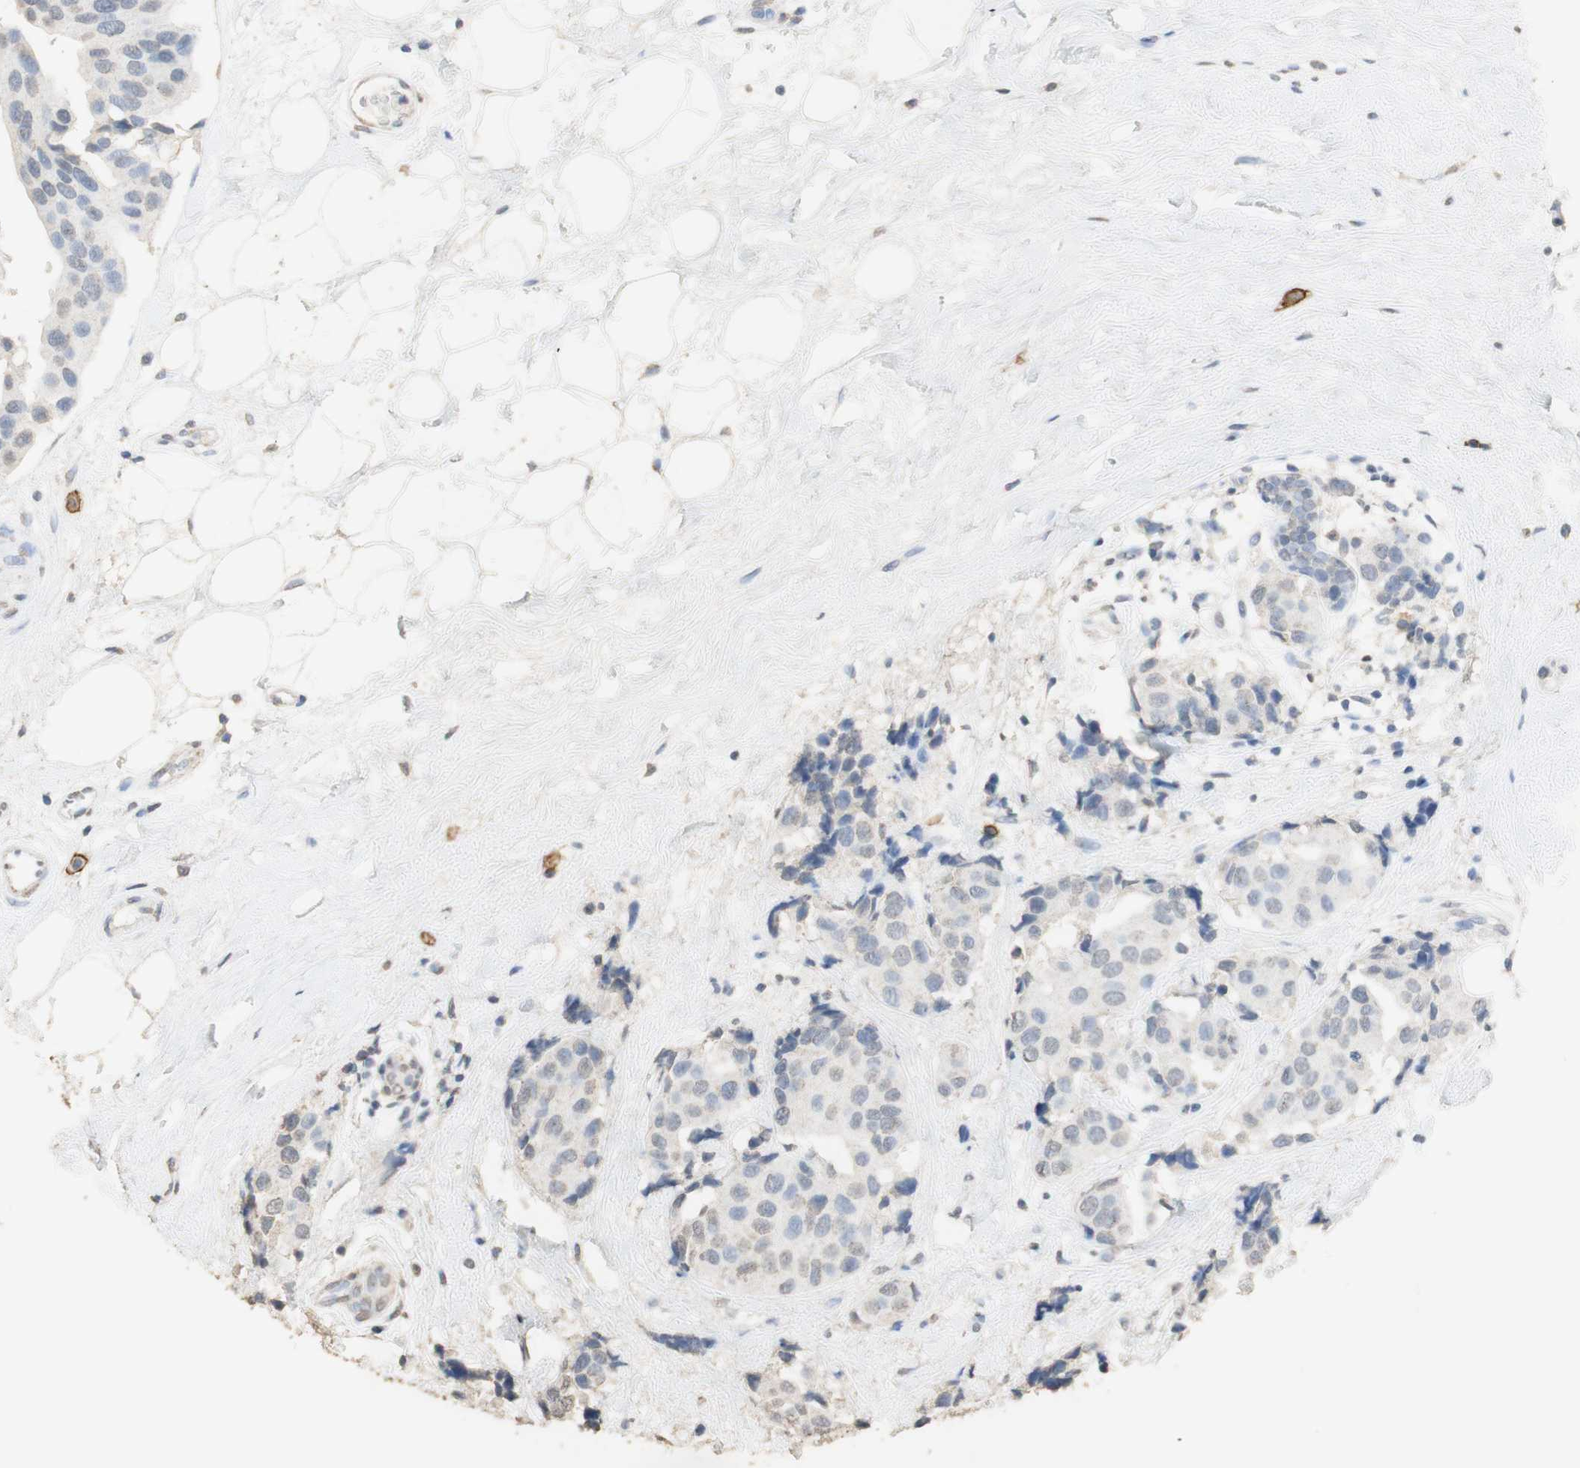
{"staining": {"intensity": "weak", "quantity": "25%-75%", "location": "nuclear"}, "tissue": "breast cancer", "cell_type": "Tumor cells", "image_type": "cancer", "snomed": [{"axis": "morphology", "description": "Normal tissue, NOS"}, {"axis": "morphology", "description": "Duct carcinoma"}, {"axis": "topography", "description": "Breast"}], "caption": "Human breast cancer stained with a protein marker demonstrates weak staining in tumor cells.", "gene": "L1CAM", "patient": {"sex": "female", "age": 39}}